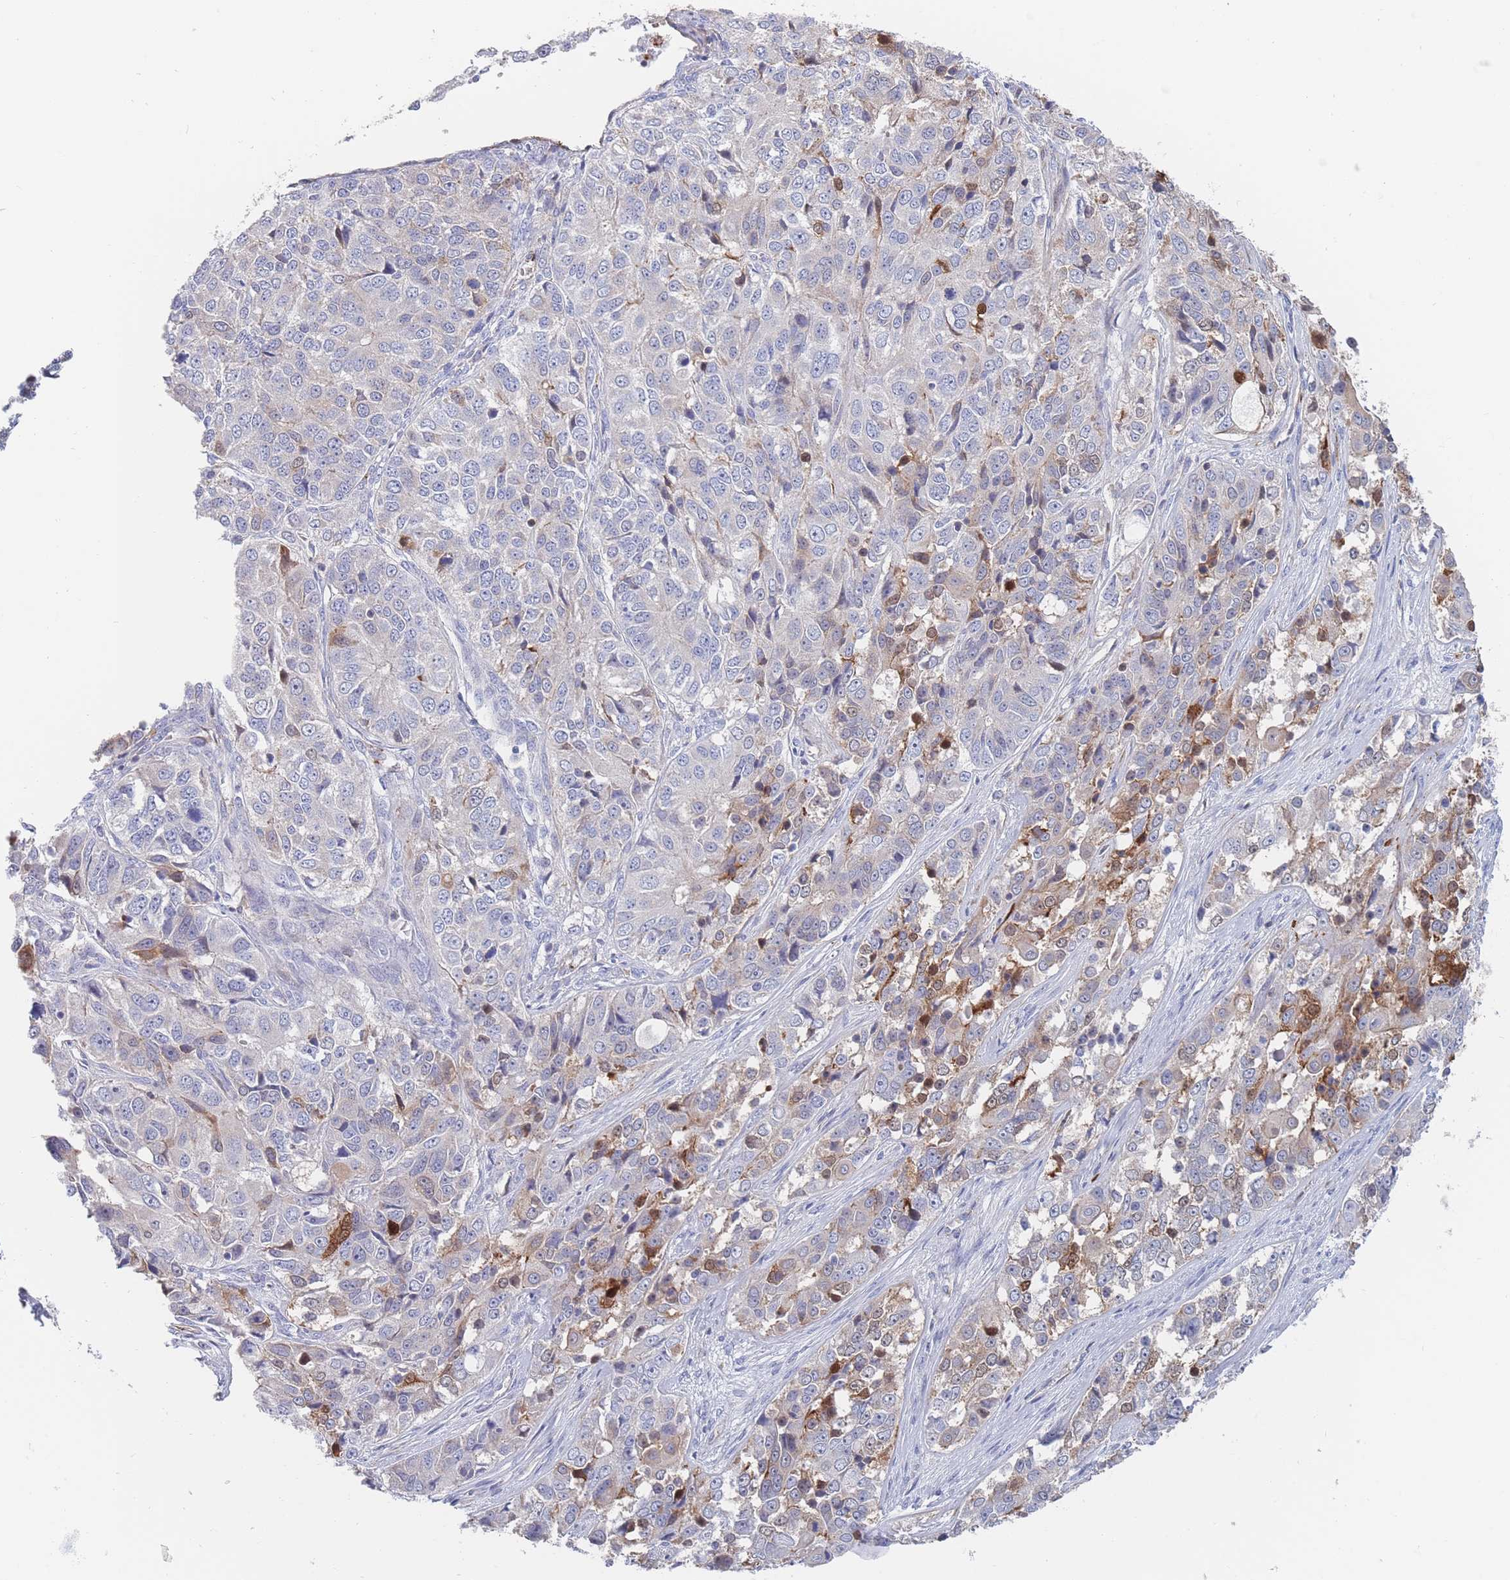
{"staining": {"intensity": "moderate", "quantity": "<25%", "location": "cytoplasmic/membranous,nuclear"}, "tissue": "ovarian cancer", "cell_type": "Tumor cells", "image_type": "cancer", "snomed": [{"axis": "morphology", "description": "Carcinoma, endometroid"}, {"axis": "topography", "description": "Ovary"}], "caption": "Endometroid carcinoma (ovarian) stained with immunohistochemistry shows moderate cytoplasmic/membranous and nuclear staining in approximately <25% of tumor cells.", "gene": "G6PC1", "patient": {"sex": "female", "age": 51}}